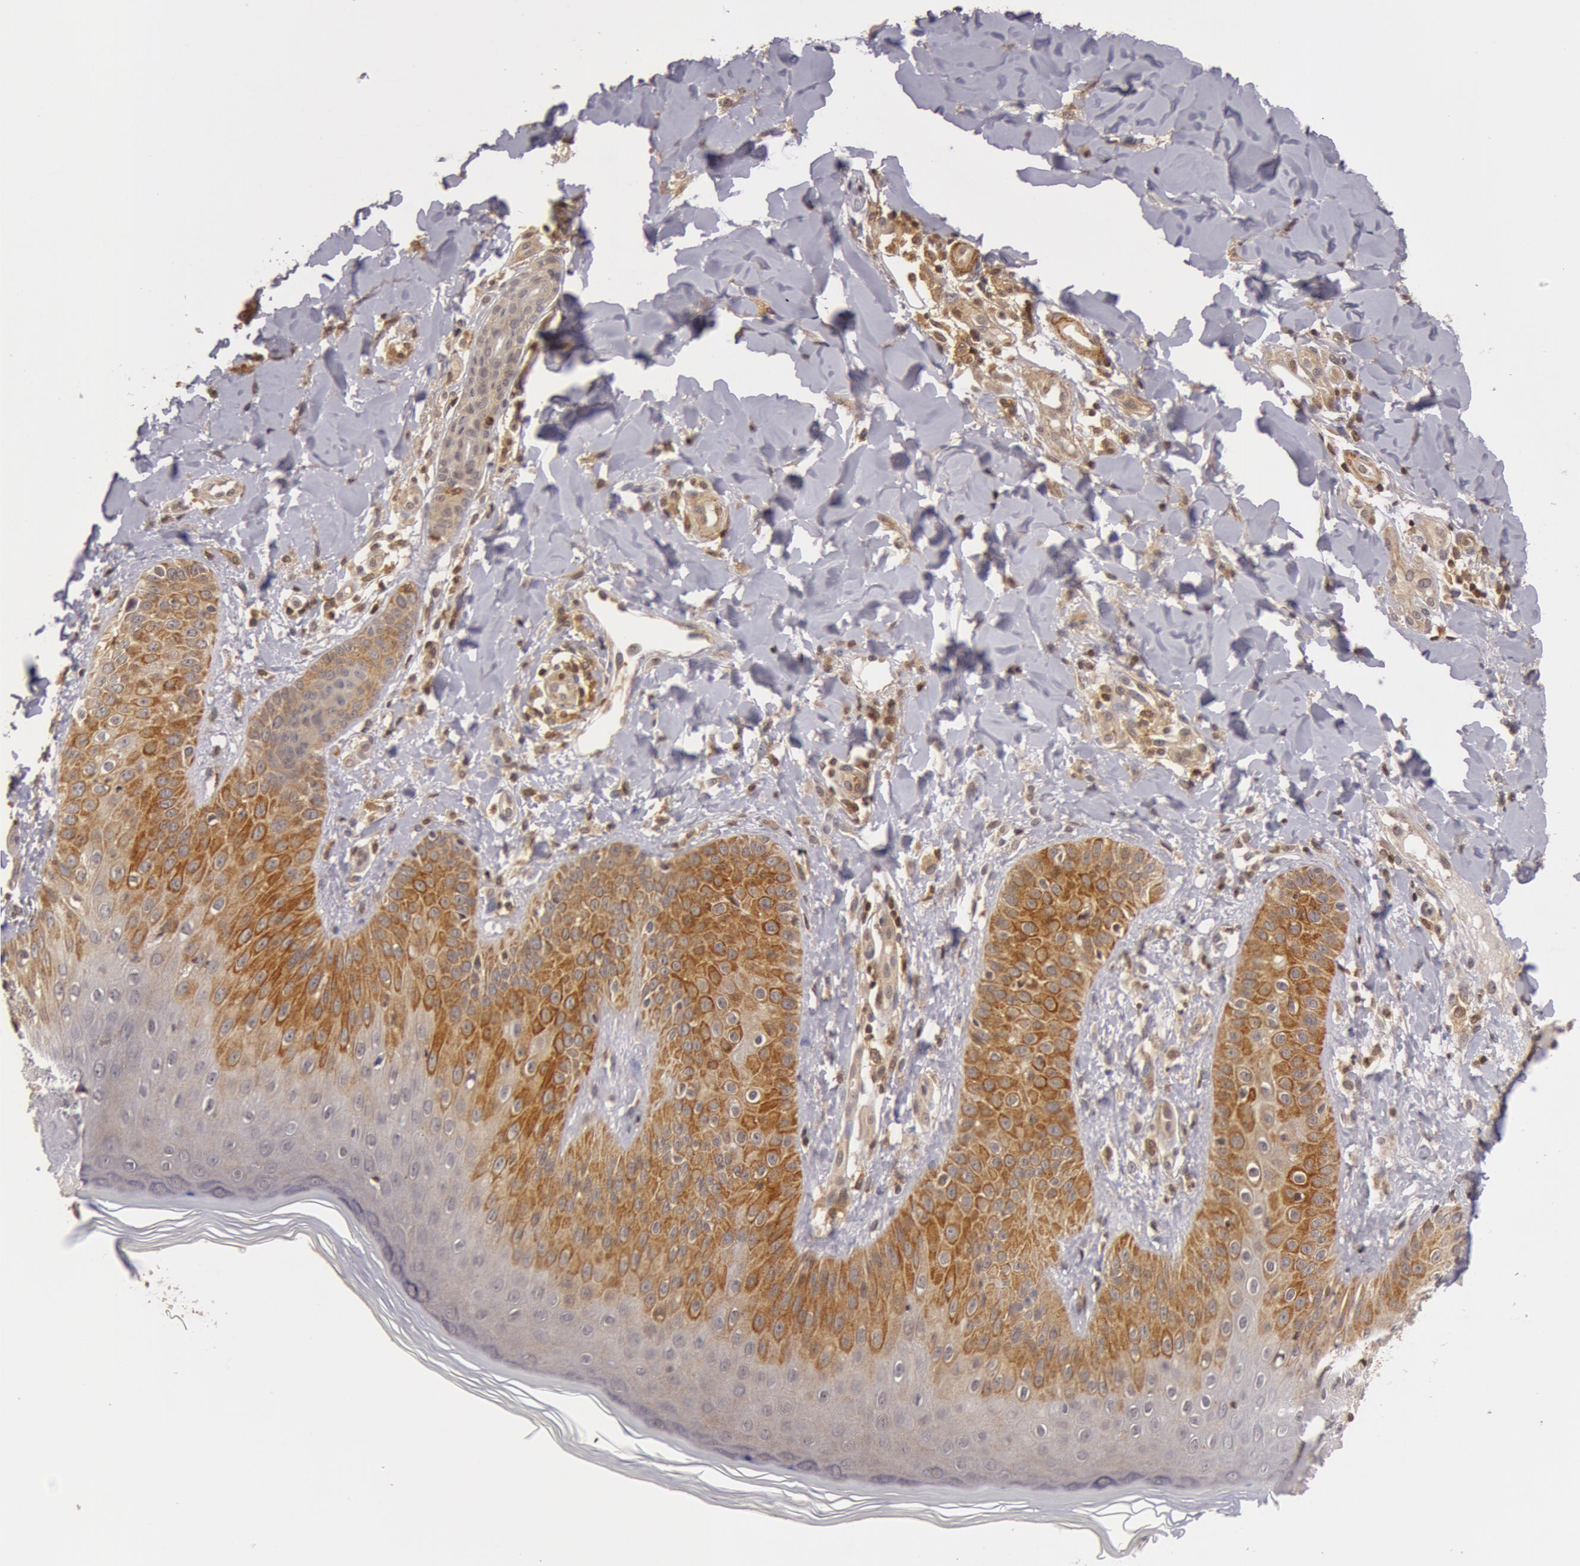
{"staining": {"intensity": "moderate", "quantity": "25%-75%", "location": "cytoplasmic/membranous"}, "tissue": "skin", "cell_type": "Epidermal cells", "image_type": "normal", "snomed": [{"axis": "morphology", "description": "Normal tissue, NOS"}, {"axis": "morphology", "description": "Inflammation, NOS"}, {"axis": "topography", "description": "Soft tissue"}, {"axis": "topography", "description": "Anal"}], "caption": "An IHC photomicrograph of benign tissue is shown. Protein staining in brown labels moderate cytoplasmic/membranous positivity in skin within epidermal cells.", "gene": "ZNF350", "patient": {"sex": "female", "age": 15}}